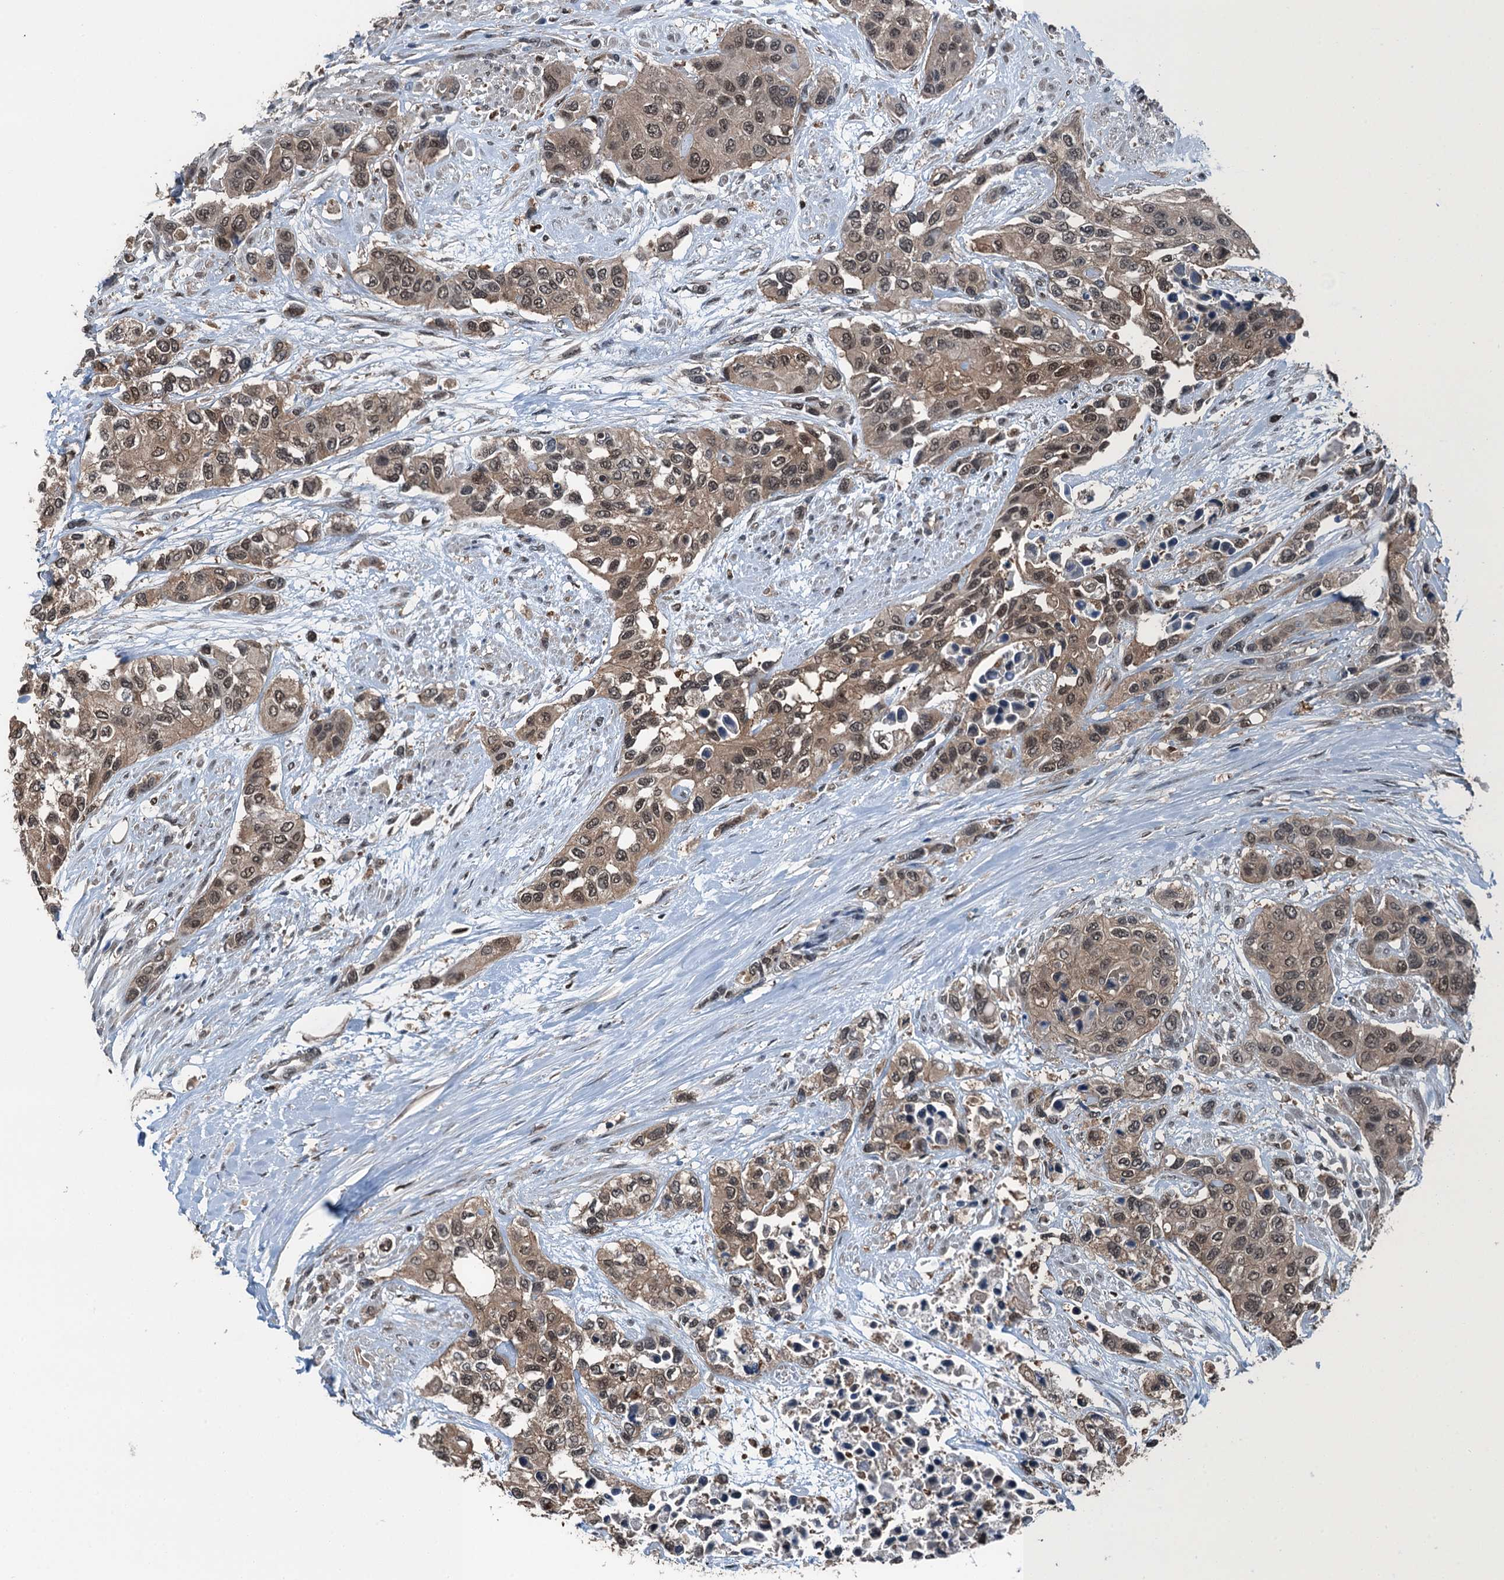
{"staining": {"intensity": "moderate", "quantity": ">75%", "location": "cytoplasmic/membranous,nuclear"}, "tissue": "urothelial cancer", "cell_type": "Tumor cells", "image_type": "cancer", "snomed": [{"axis": "morphology", "description": "Normal tissue, NOS"}, {"axis": "morphology", "description": "Urothelial carcinoma, High grade"}, {"axis": "topography", "description": "Vascular tissue"}, {"axis": "topography", "description": "Urinary bladder"}], "caption": "Tumor cells demonstrate medium levels of moderate cytoplasmic/membranous and nuclear positivity in about >75% of cells in human urothelial cancer.", "gene": "RNH1", "patient": {"sex": "female", "age": 56}}